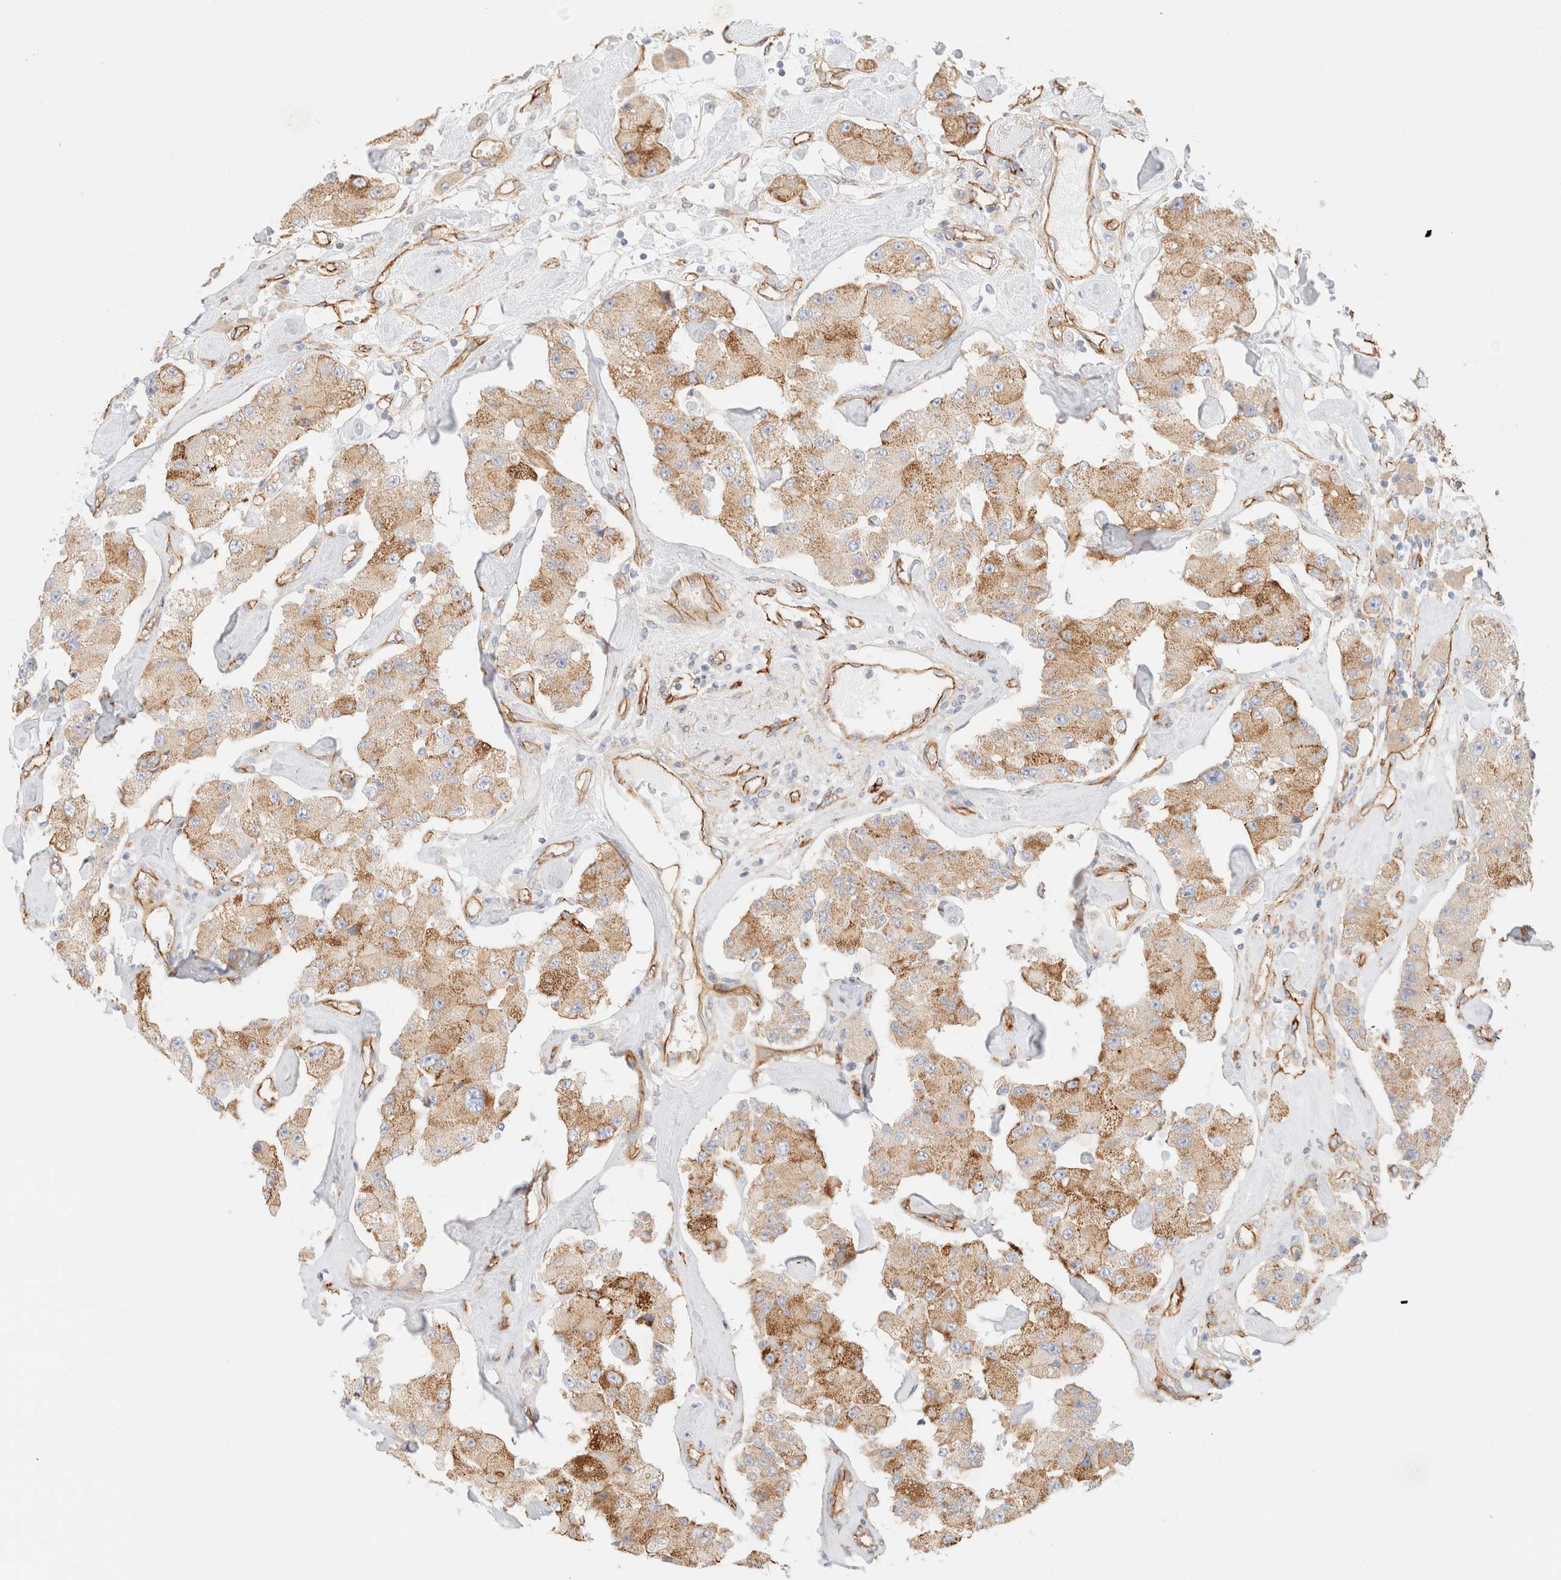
{"staining": {"intensity": "moderate", "quantity": ">75%", "location": "cytoplasmic/membranous"}, "tissue": "carcinoid", "cell_type": "Tumor cells", "image_type": "cancer", "snomed": [{"axis": "morphology", "description": "Carcinoid, malignant, NOS"}, {"axis": "topography", "description": "Pancreas"}], "caption": "Approximately >75% of tumor cells in malignant carcinoid display moderate cytoplasmic/membranous protein positivity as visualized by brown immunohistochemical staining.", "gene": "CYB5R4", "patient": {"sex": "male", "age": 41}}